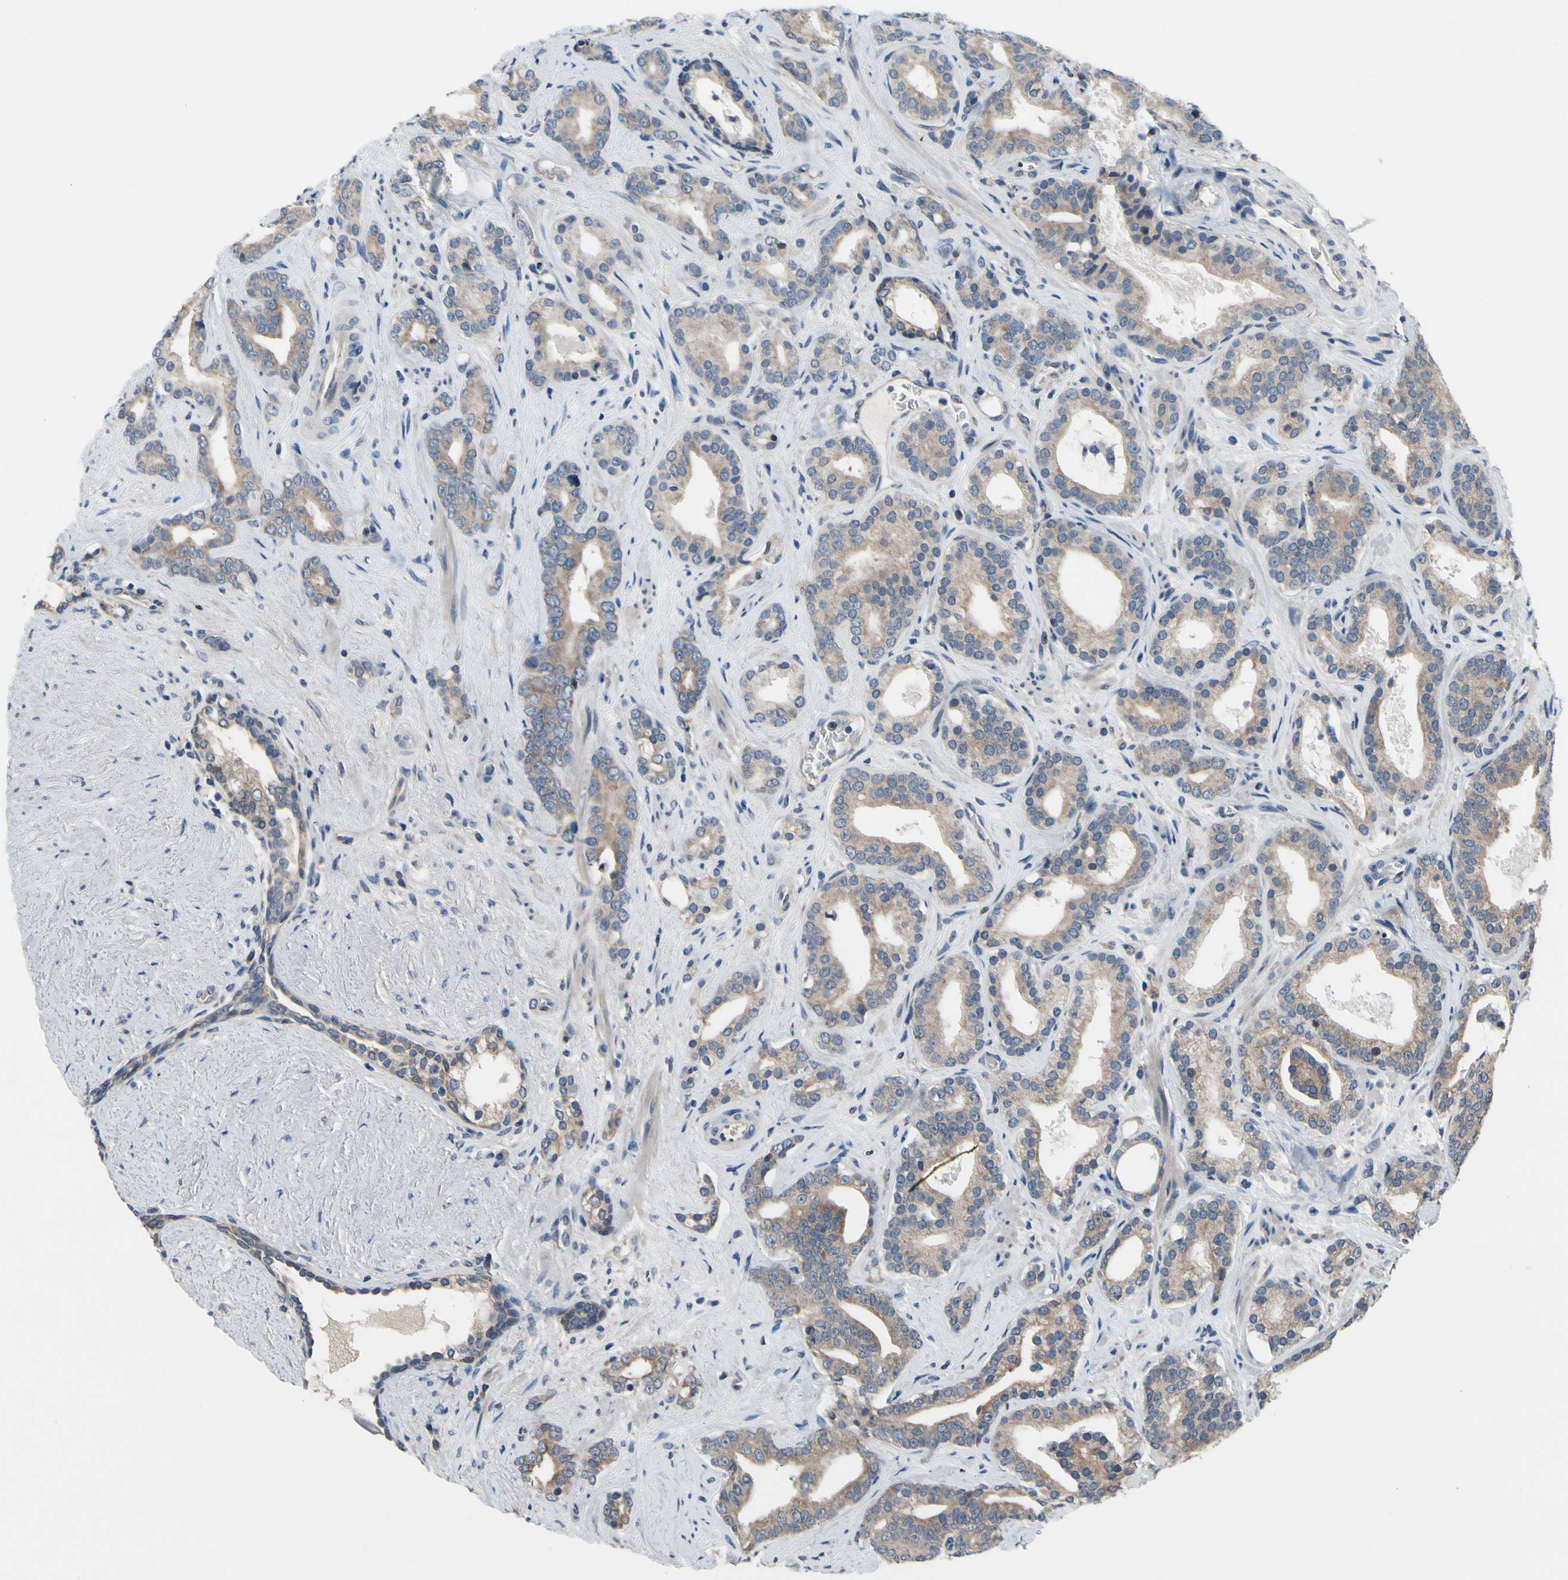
{"staining": {"intensity": "weak", "quantity": ">75%", "location": "cytoplasmic/membranous"}, "tissue": "prostate cancer", "cell_type": "Tumor cells", "image_type": "cancer", "snomed": [{"axis": "morphology", "description": "Adenocarcinoma, Low grade"}, {"axis": "topography", "description": "Prostate"}], "caption": "IHC image of human prostate cancer stained for a protein (brown), which reveals low levels of weak cytoplasmic/membranous expression in about >75% of tumor cells.", "gene": "PRXL2A", "patient": {"sex": "male", "age": 63}}